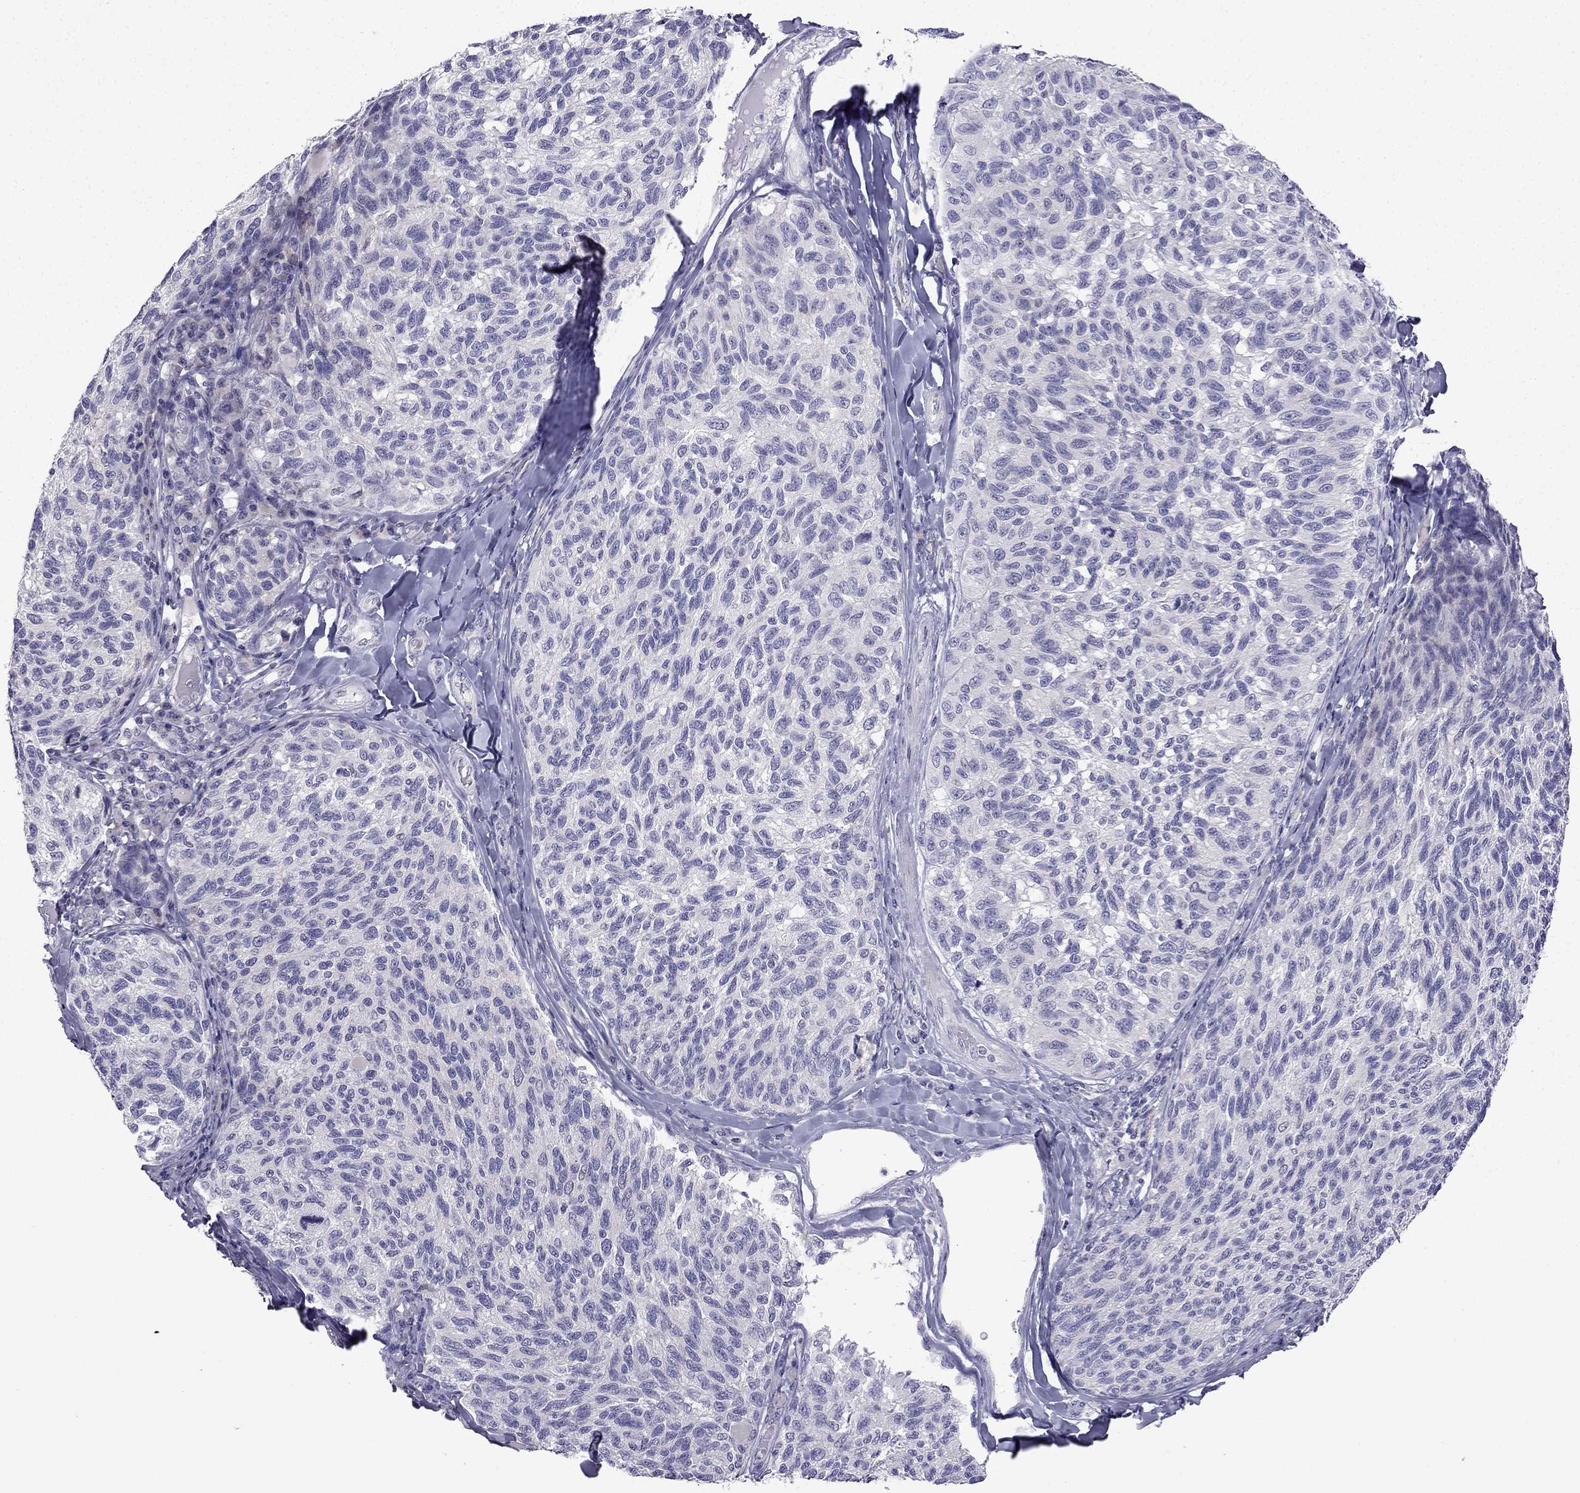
{"staining": {"intensity": "negative", "quantity": "none", "location": "none"}, "tissue": "melanoma", "cell_type": "Tumor cells", "image_type": "cancer", "snomed": [{"axis": "morphology", "description": "Malignant melanoma, NOS"}, {"axis": "topography", "description": "Skin"}], "caption": "Histopathology image shows no protein expression in tumor cells of melanoma tissue.", "gene": "POM121L12", "patient": {"sex": "female", "age": 73}}